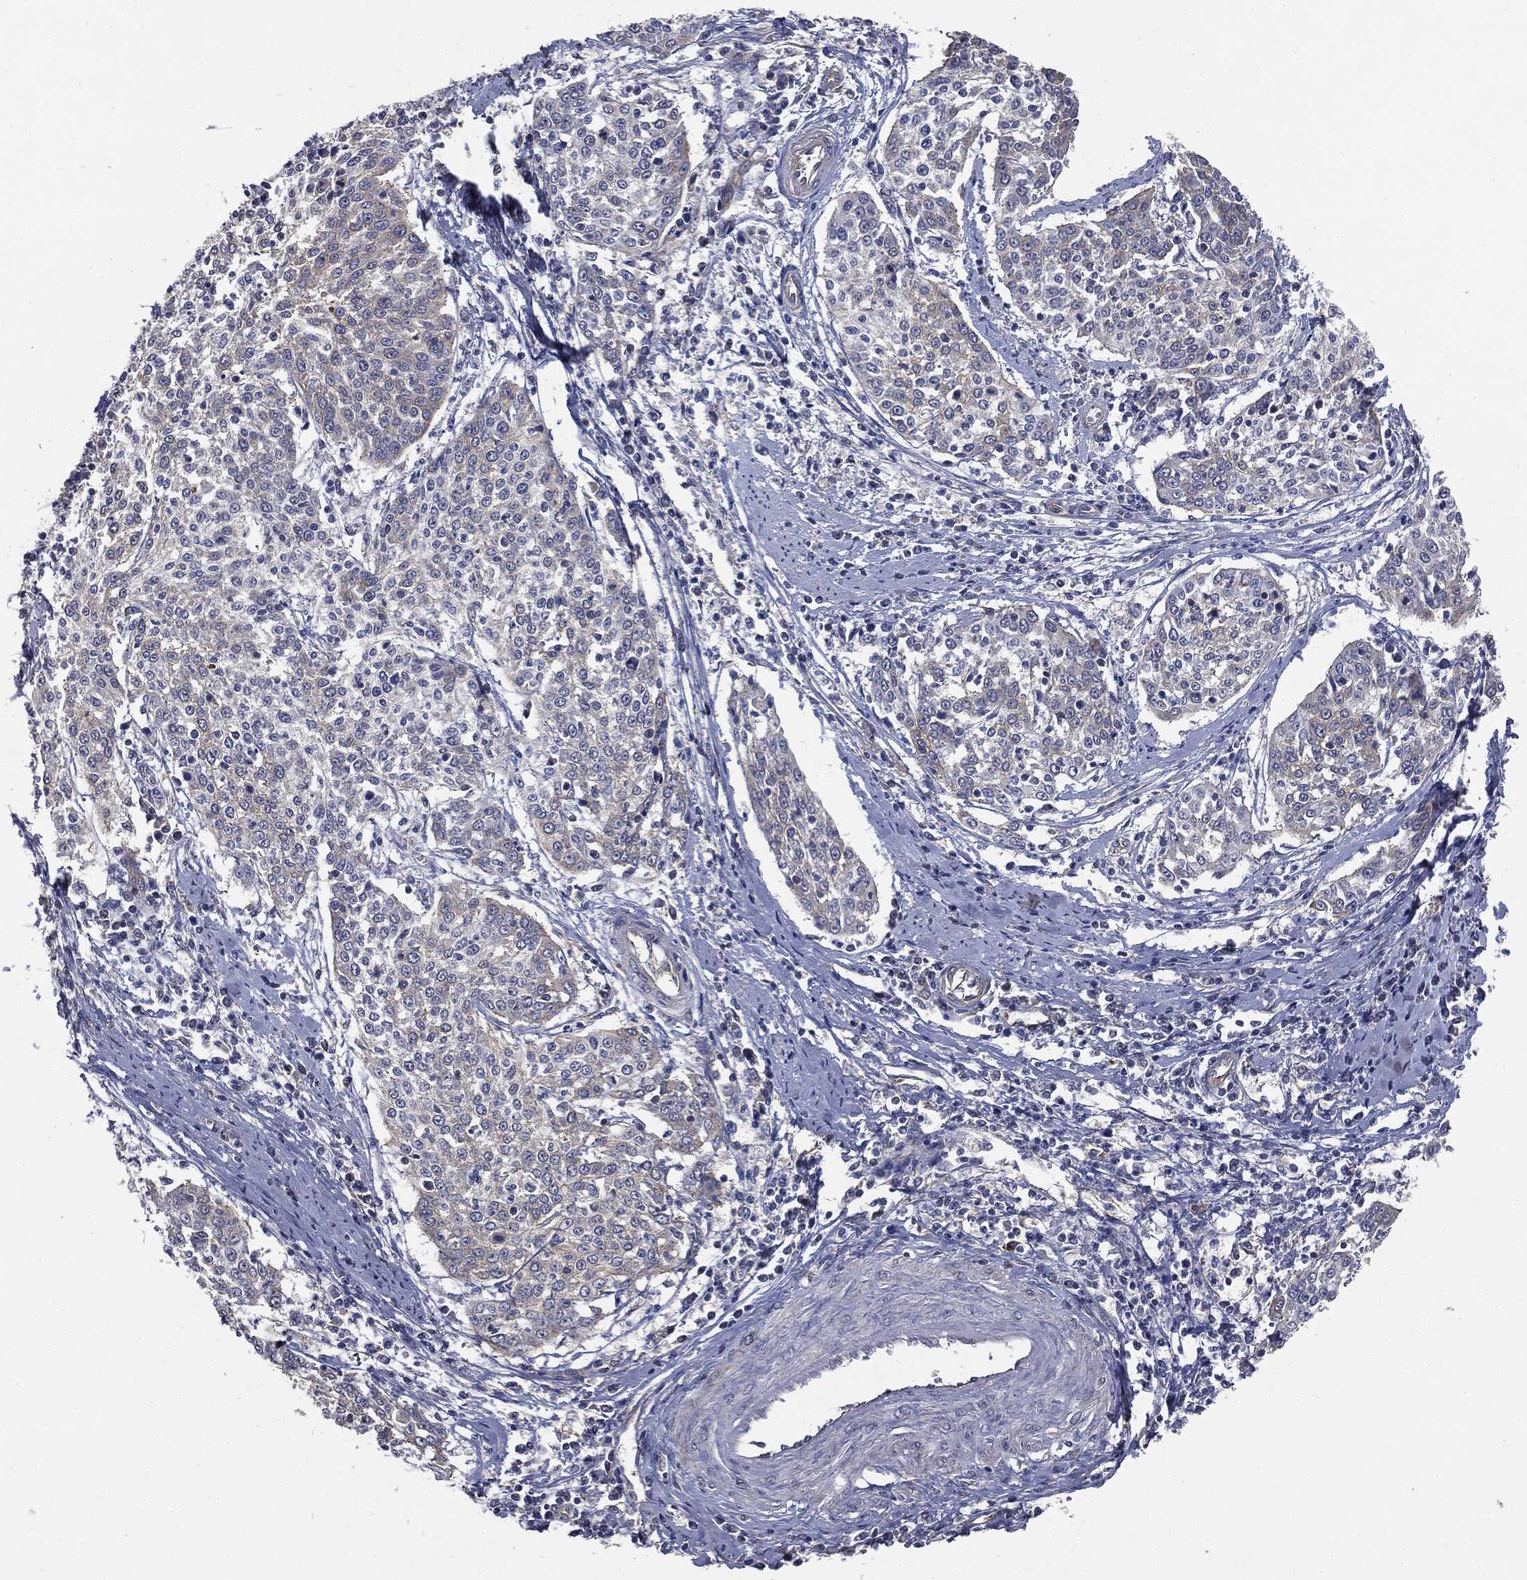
{"staining": {"intensity": "negative", "quantity": "none", "location": "none"}, "tissue": "cervical cancer", "cell_type": "Tumor cells", "image_type": "cancer", "snomed": [{"axis": "morphology", "description": "Squamous cell carcinoma, NOS"}, {"axis": "topography", "description": "Cervix"}], "caption": "Immunohistochemistry histopathology image of cervical squamous cell carcinoma stained for a protein (brown), which exhibits no positivity in tumor cells.", "gene": "EPS15L1", "patient": {"sex": "female", "age": 41}}